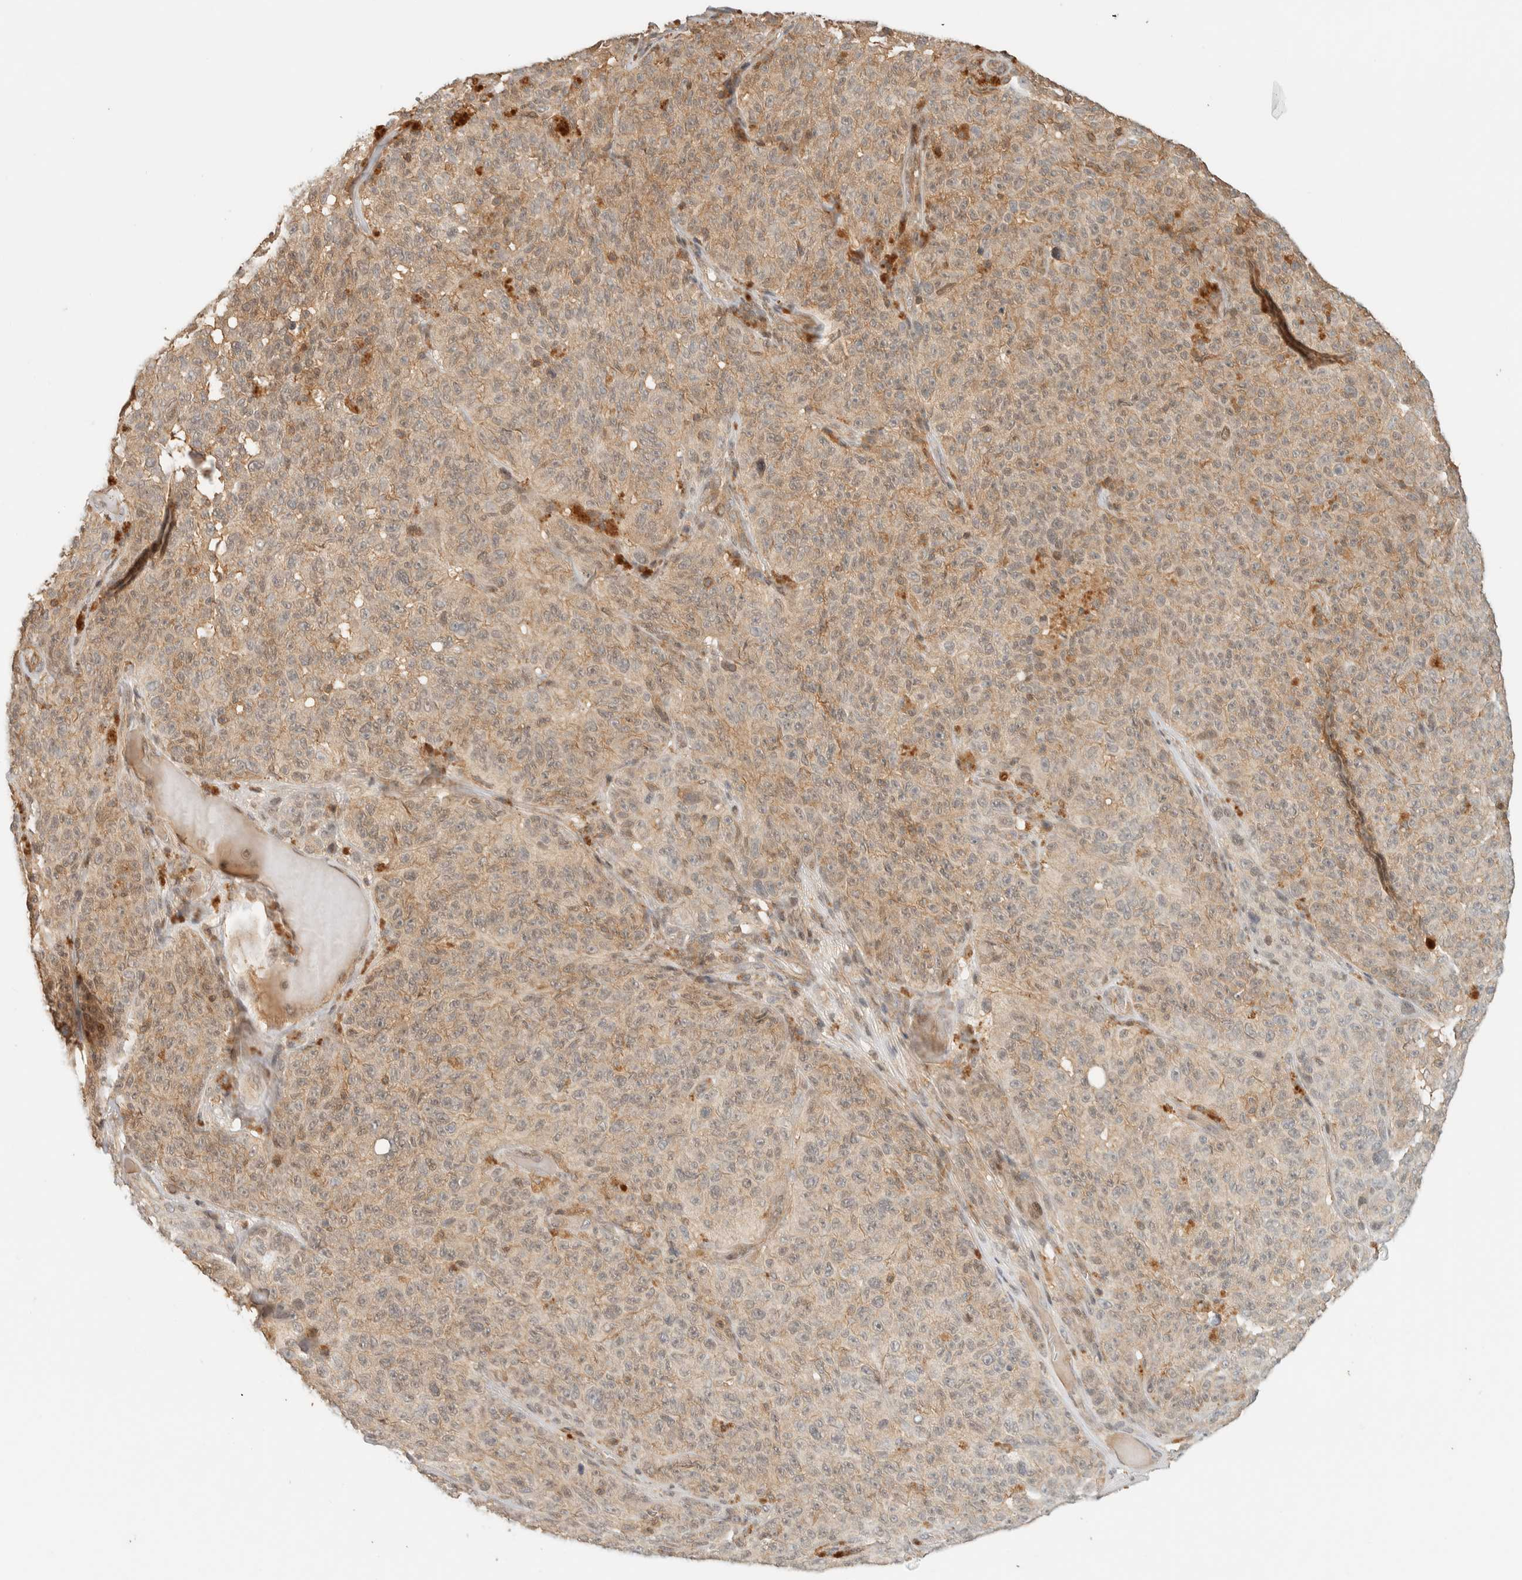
{"staining": {"intensity": "weak", "quantity": ">75%", "location": "cytoplasmic/membranous"}, "tissue": "melanoma", "cell_type": "Tumor cells", "image_type": "cancer", "snomed": [{"axis": "morphology", "description": "Malignant melanoma, NOS"}, {"axis": "topography", "description": "Skin"}], "caption": "The micrograph shows immunohistochemical staining of melanoma. There is weak cytoplasmic/membranous positivity is present in approximately >75% of tumor cells.", "gene": "ARFGEF1", "patient": {"sex": "female", "age": 82}}